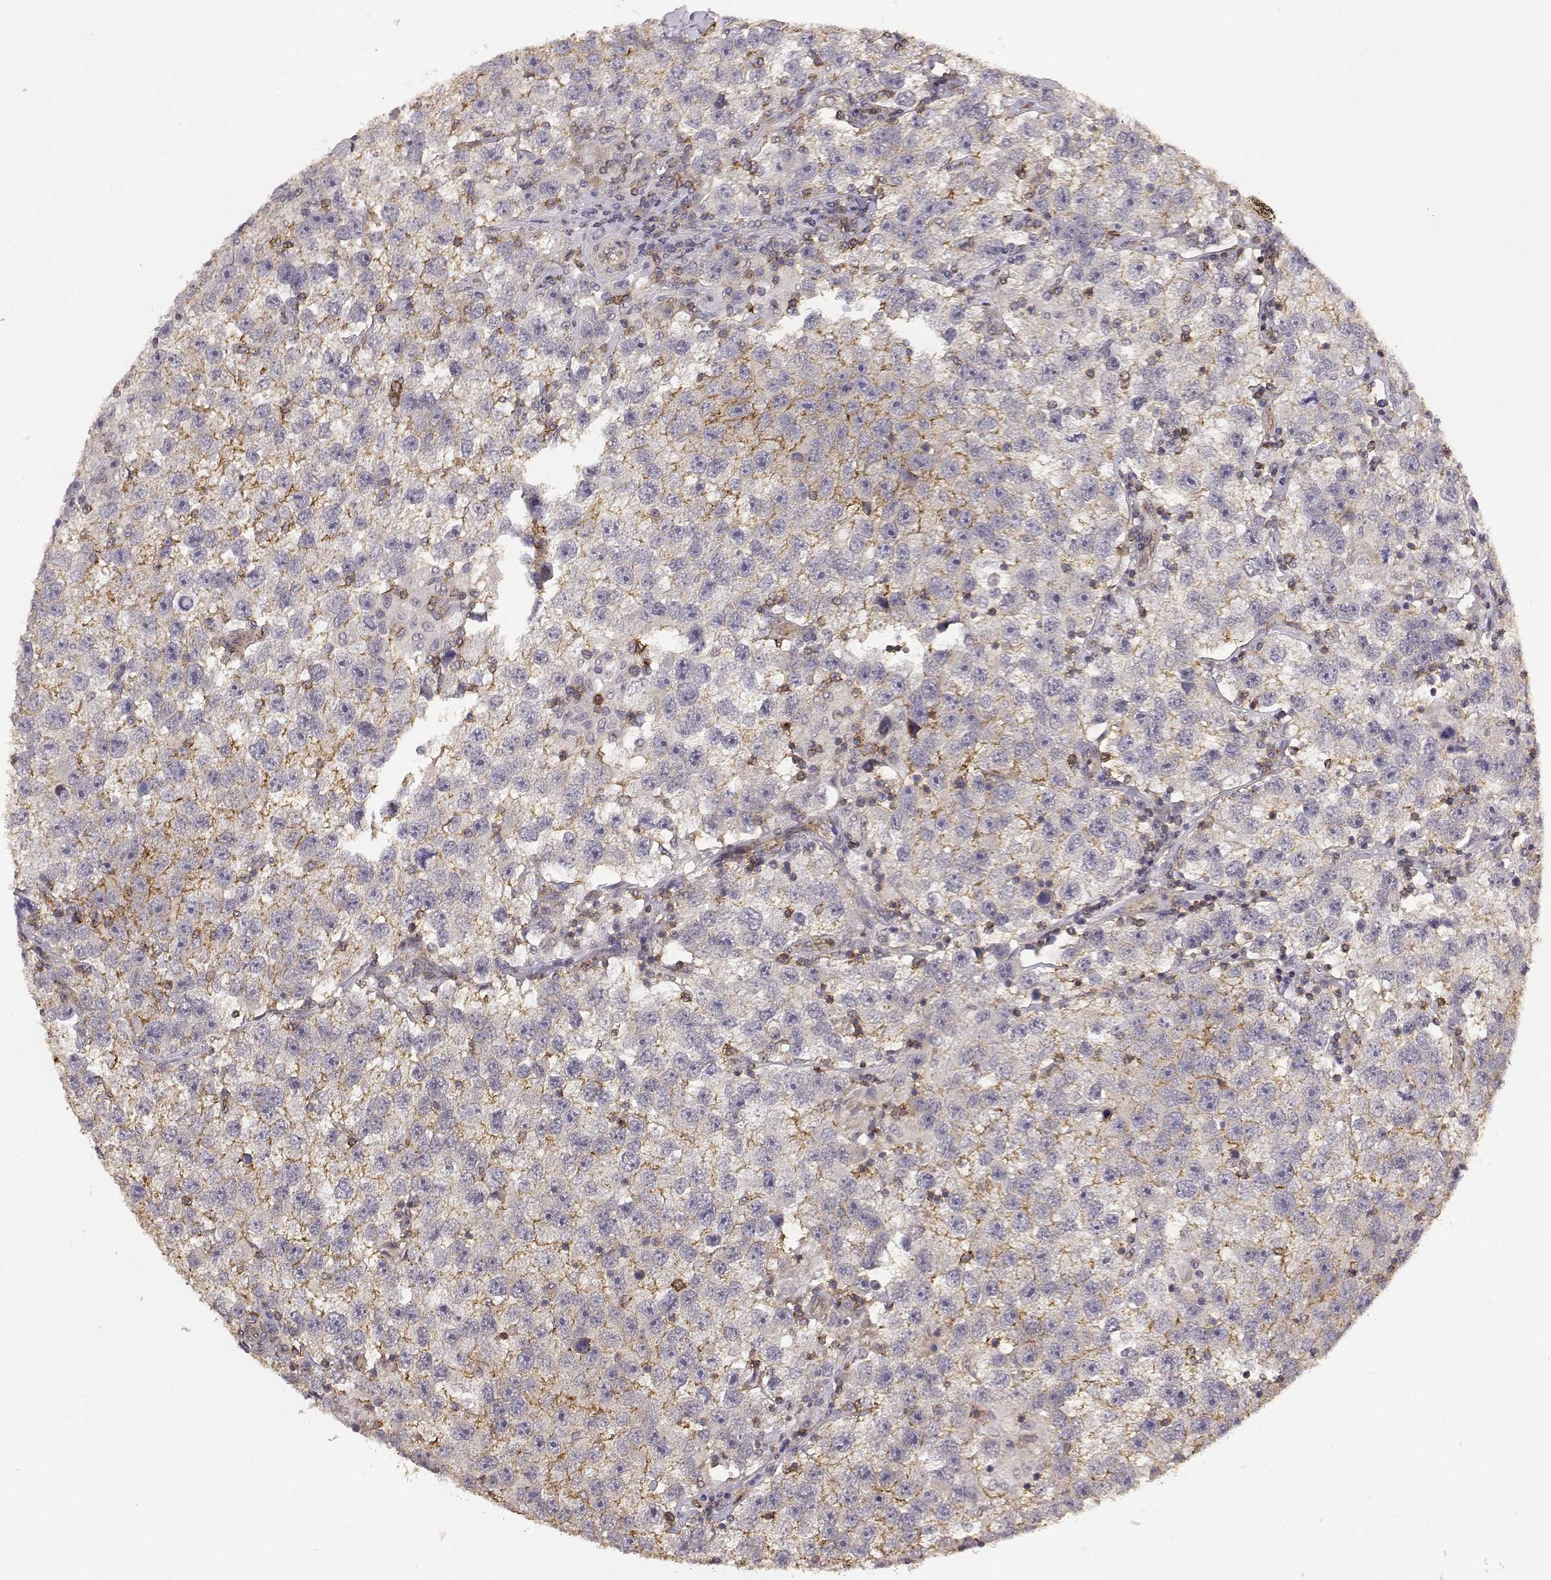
{"staining": {"intensity": "moderate", "quantity": "<25%", "location": "cytoplasmic/membranous"}, "tissue": "testis cancer", "cell_type": "Tumor cells", "image_type": "cancer", "snomed": [{"axis": "morphology", "description": "Seminoma, NOS"}, {"axis": "topography", "description": "Testis"}], "caption": "High-power microscopy captured an immunohistochemistry image of testis cancer (seminoma), revealing moderate cytoplasmic/membranous staining in approximately <25% of tumor cells. (DAB (3,3'-diaminobenzidine) = brown stain, brightfield microscopy at high magnification).", "gene": "IFITM1", "patient": {"sex": "male", "age": 26}}